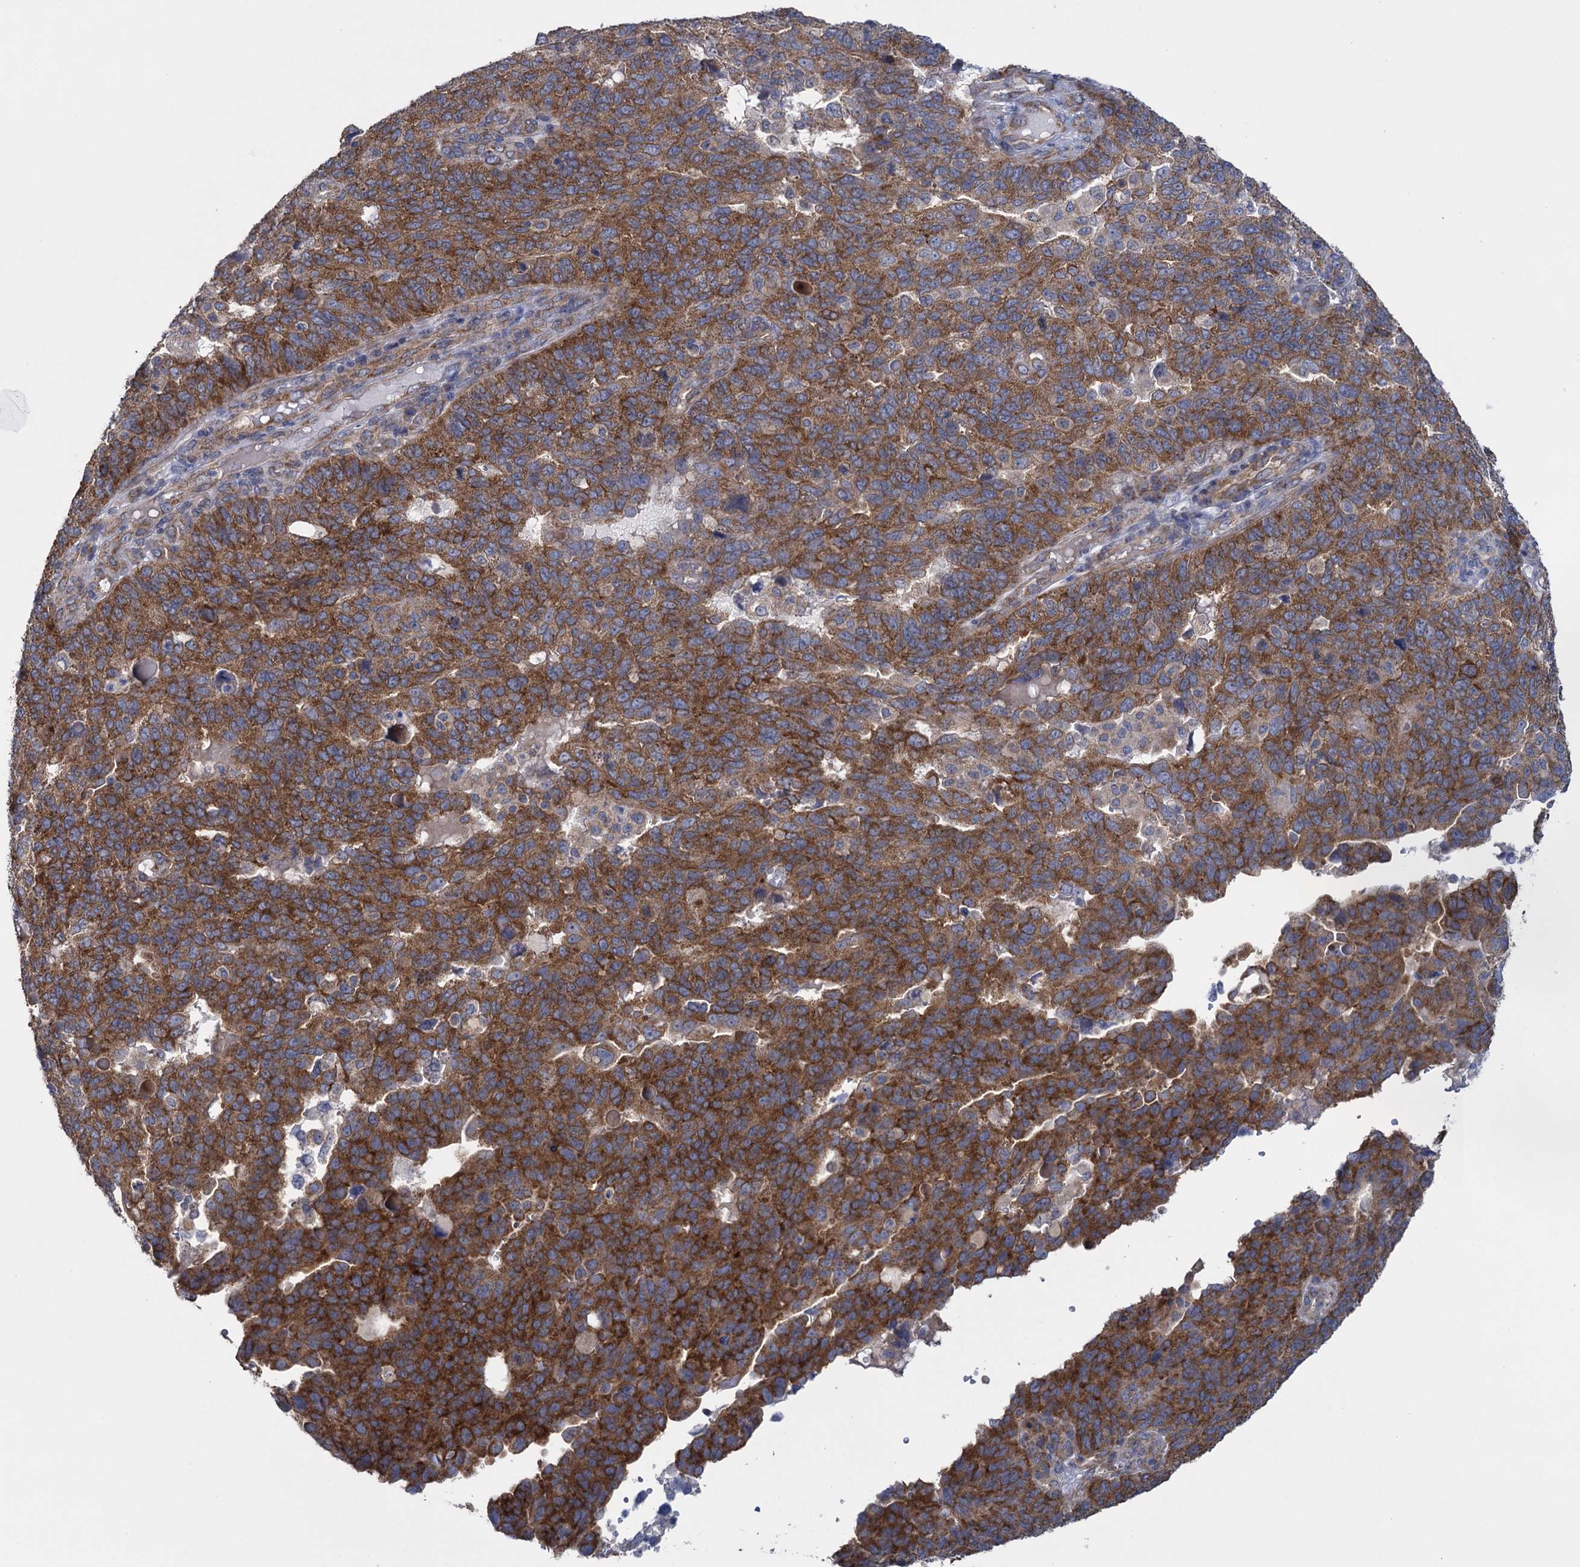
{"staining": {"intensity": "moderate", "quantity": ">75%", "location": "cytoplasmic/membranous"}, "tissue": "endometrial cancer", "cell_type": "Tumor cells", "image_type": "cancer", "snomed": [{"axis": "morphology", "description": "Adenocarcinoma, NOS"}, {"axis": "topography", "description": "Endometrium"}], "caption": "Approximately >75% of tumor cells in human endometrial adenocarcinoma show moderate cytoplasmic/membranous protein staining as visualized by brown immunohistochemical staining.", "gene": "GSTM2", "patient": {"sex": "female", "age": 66}}